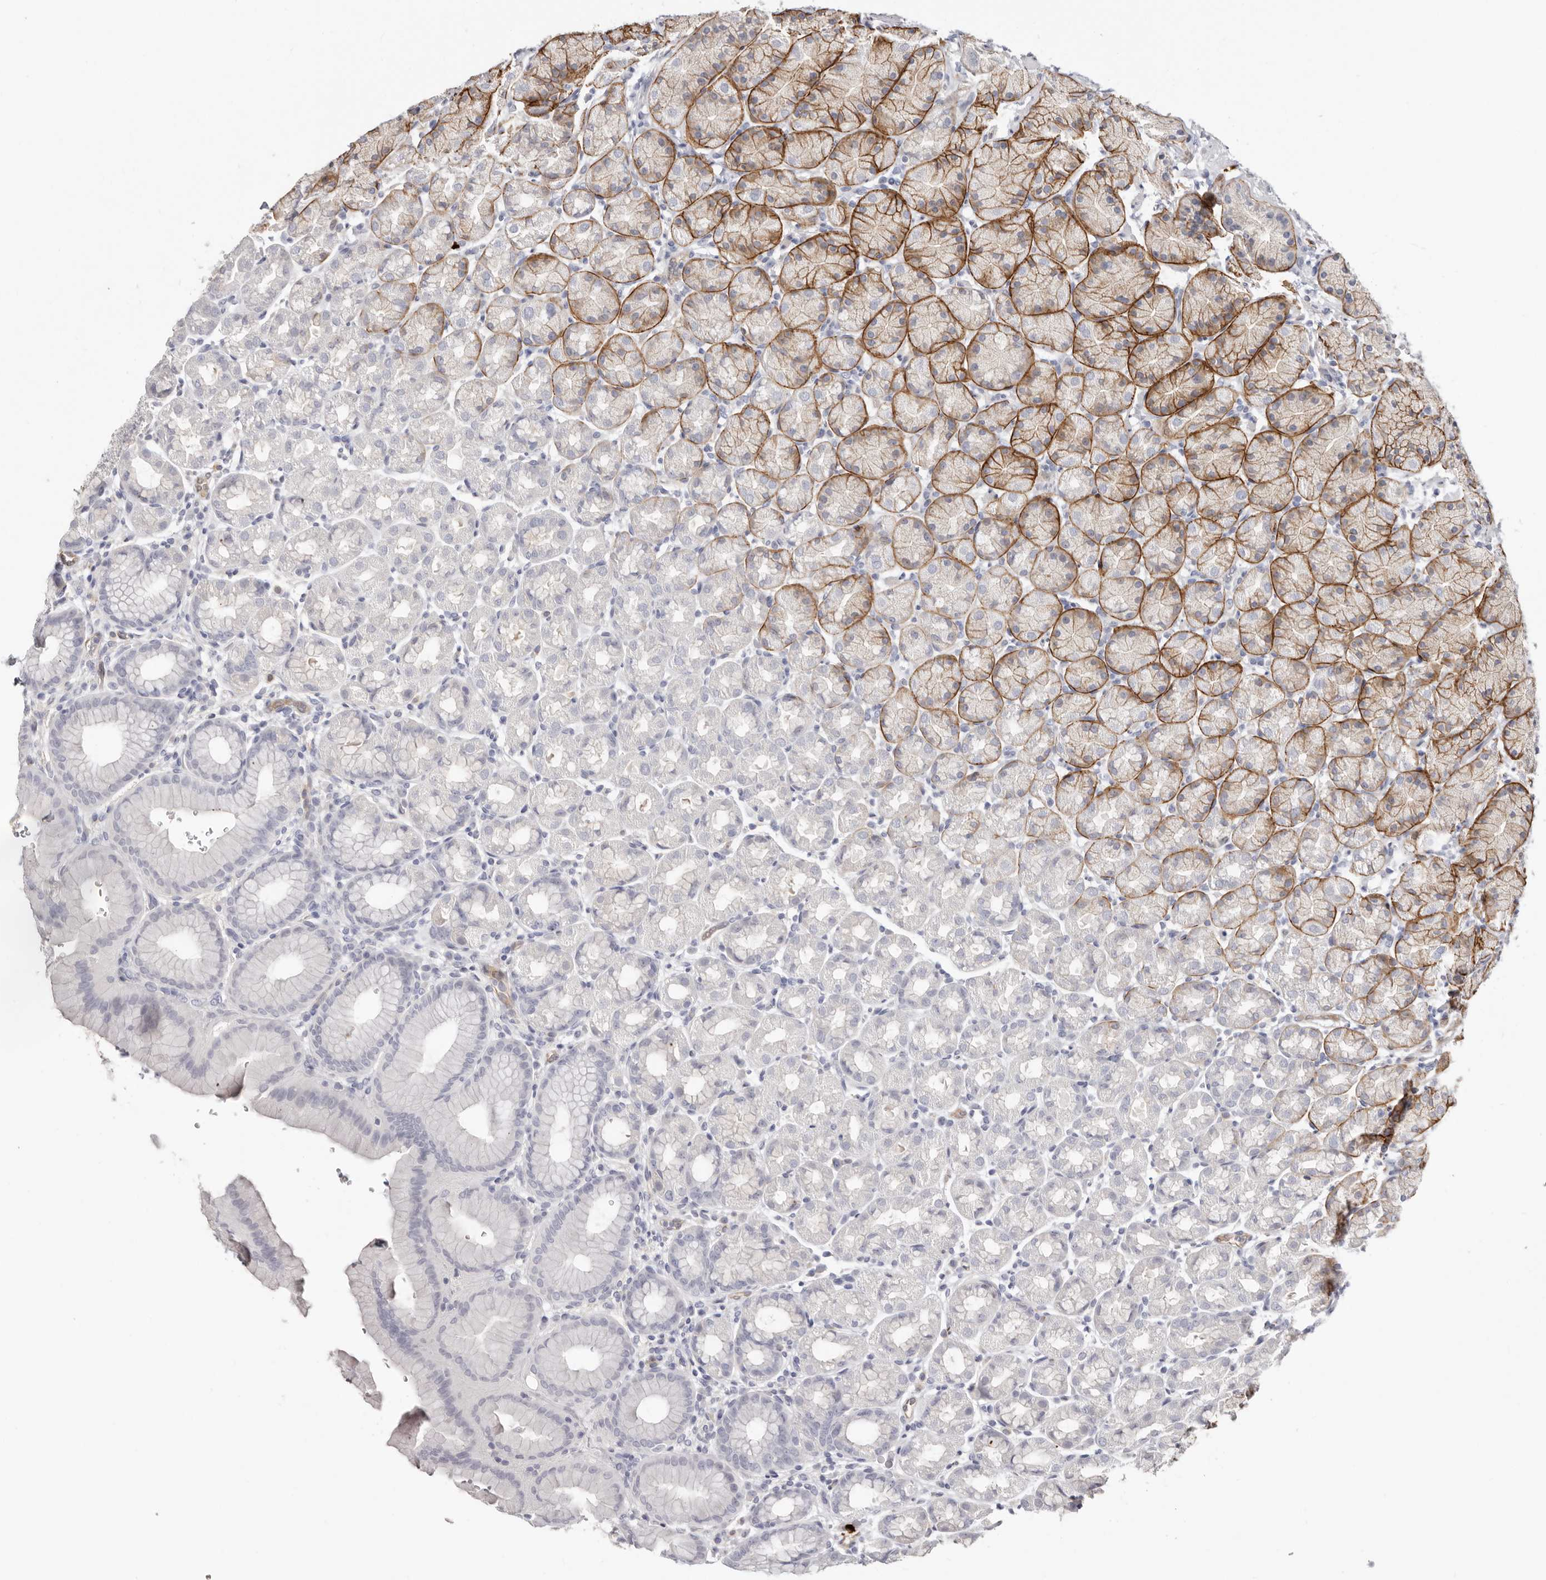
{"staining": {"intensity": "moderate", "quantity": "25%-75%", "location": "cytoplasmic/membranous"}, "tissue": "stomach", "cell_type": "Glandular cells", "image_type": "normal", "snomed": [{"axis": "morphology", "description": "Normal tissue, NOS"}, {"axis": "topography", "description": "Stomach"}], "caption": "High-power microscopy captured an immunohistochemistry (IHC) histopathology image of benign stomach, revealing moderate cytoplasmic/membranous staining in about 25%-75% of glandular cells. (DAB IHC, brown staining for protein, blue staining for nuclei).", "gene": "PKDCC", "patient": {"sex": "male", "age": 42}}